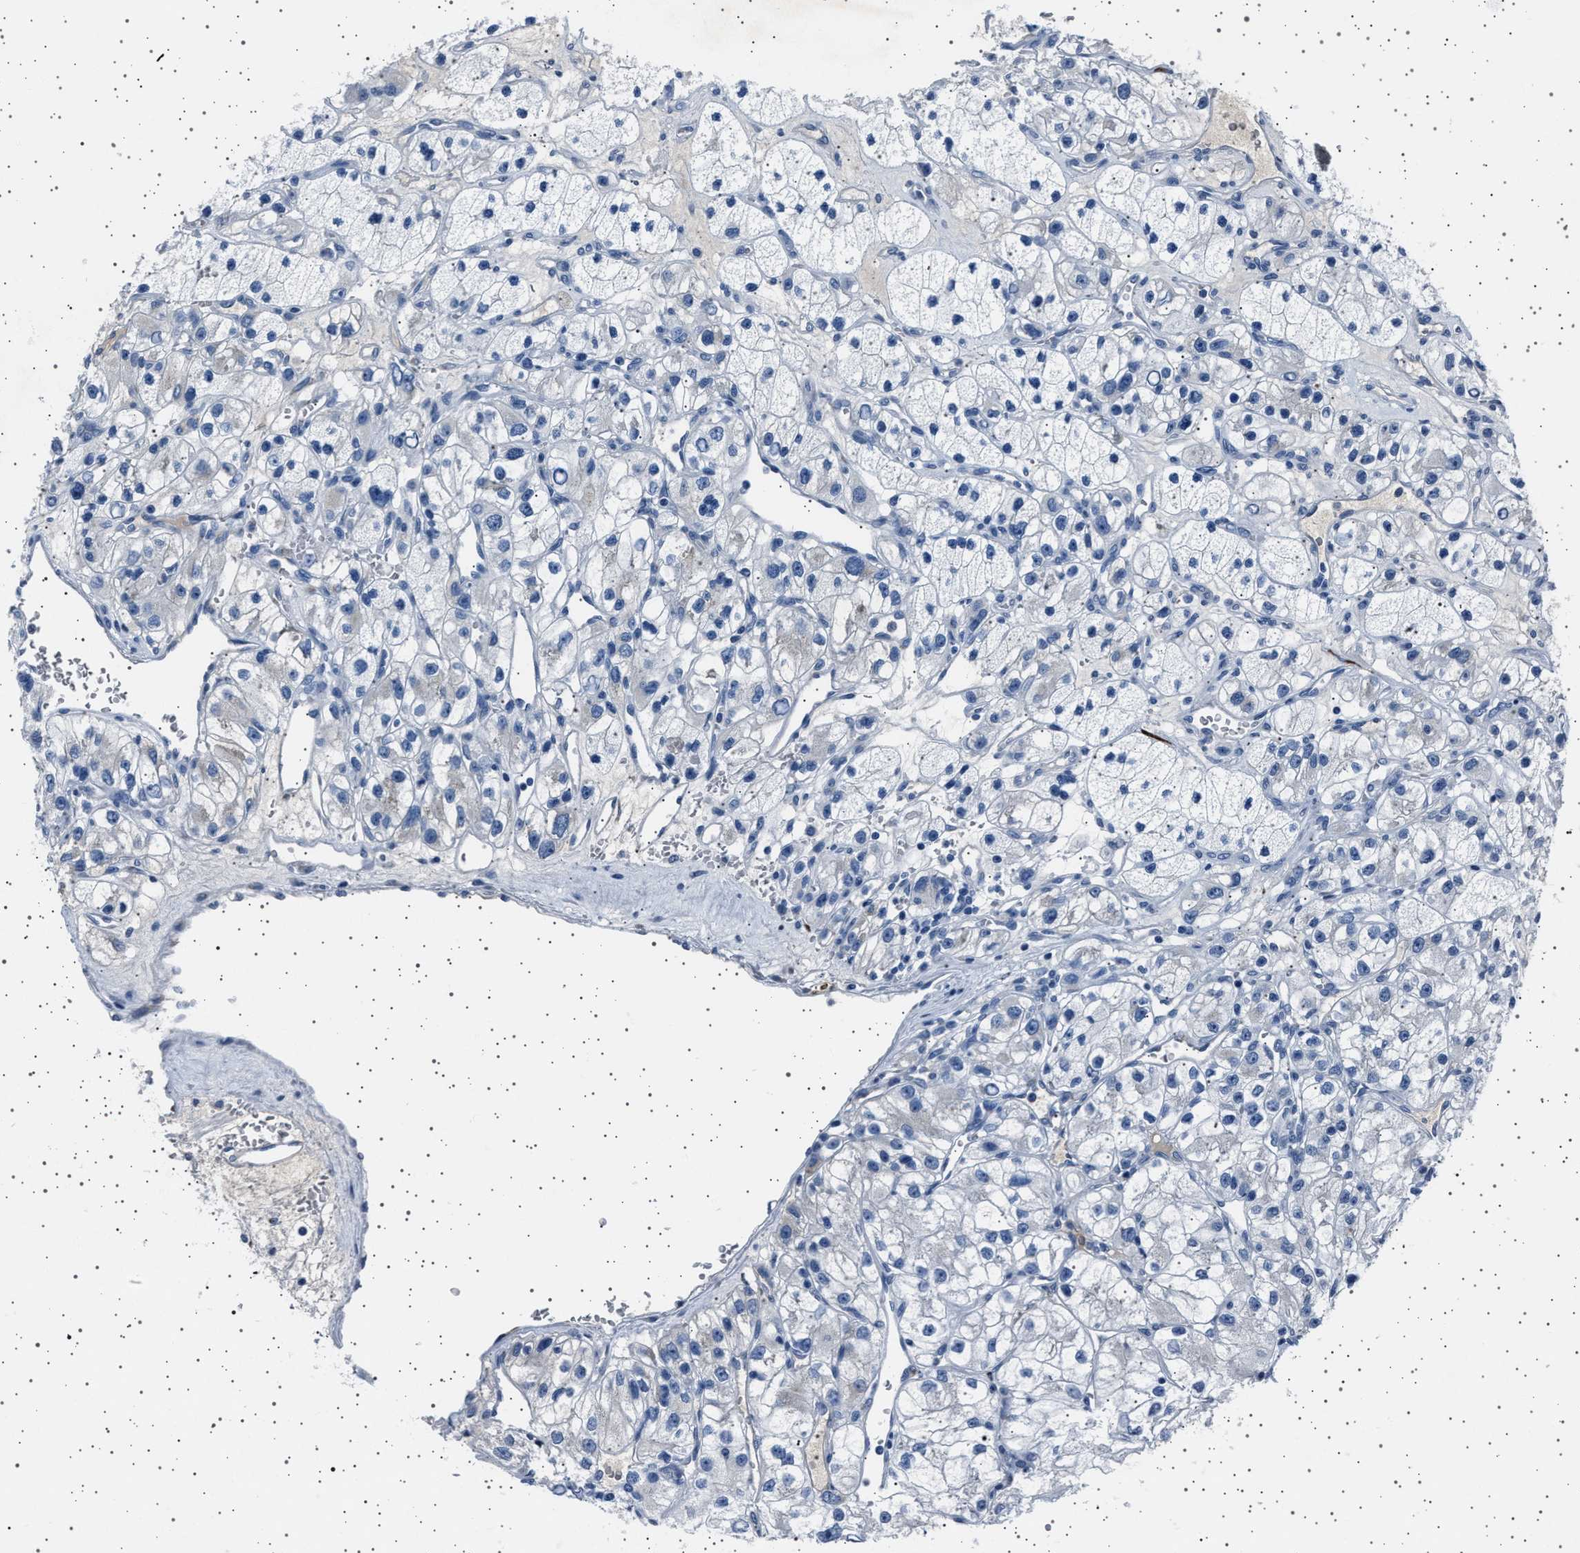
{"staining": {"intensity": "negative", "quantity": "none", "location": "none"}, "tissue": "renal cancer", "cell_type": "Tumor cells", "image_type": "cancer", "snomed": [{"axis": "morphology", "description": "Adenocarcinoma, NOS"}, {"axis": "topography", "description": "Kidney"}], "caption": "This photomicrograph is of renal cancer stained with immunohistochemistry to label a protein in brown with the nuclei are counter-stained blue. There is no positivity in tumor cells. (Brightfield microscopy of DAB immunohistochemistry at high magnification).", "gene": "FTCD", "patient": {"sex": "female", "age": 57}}